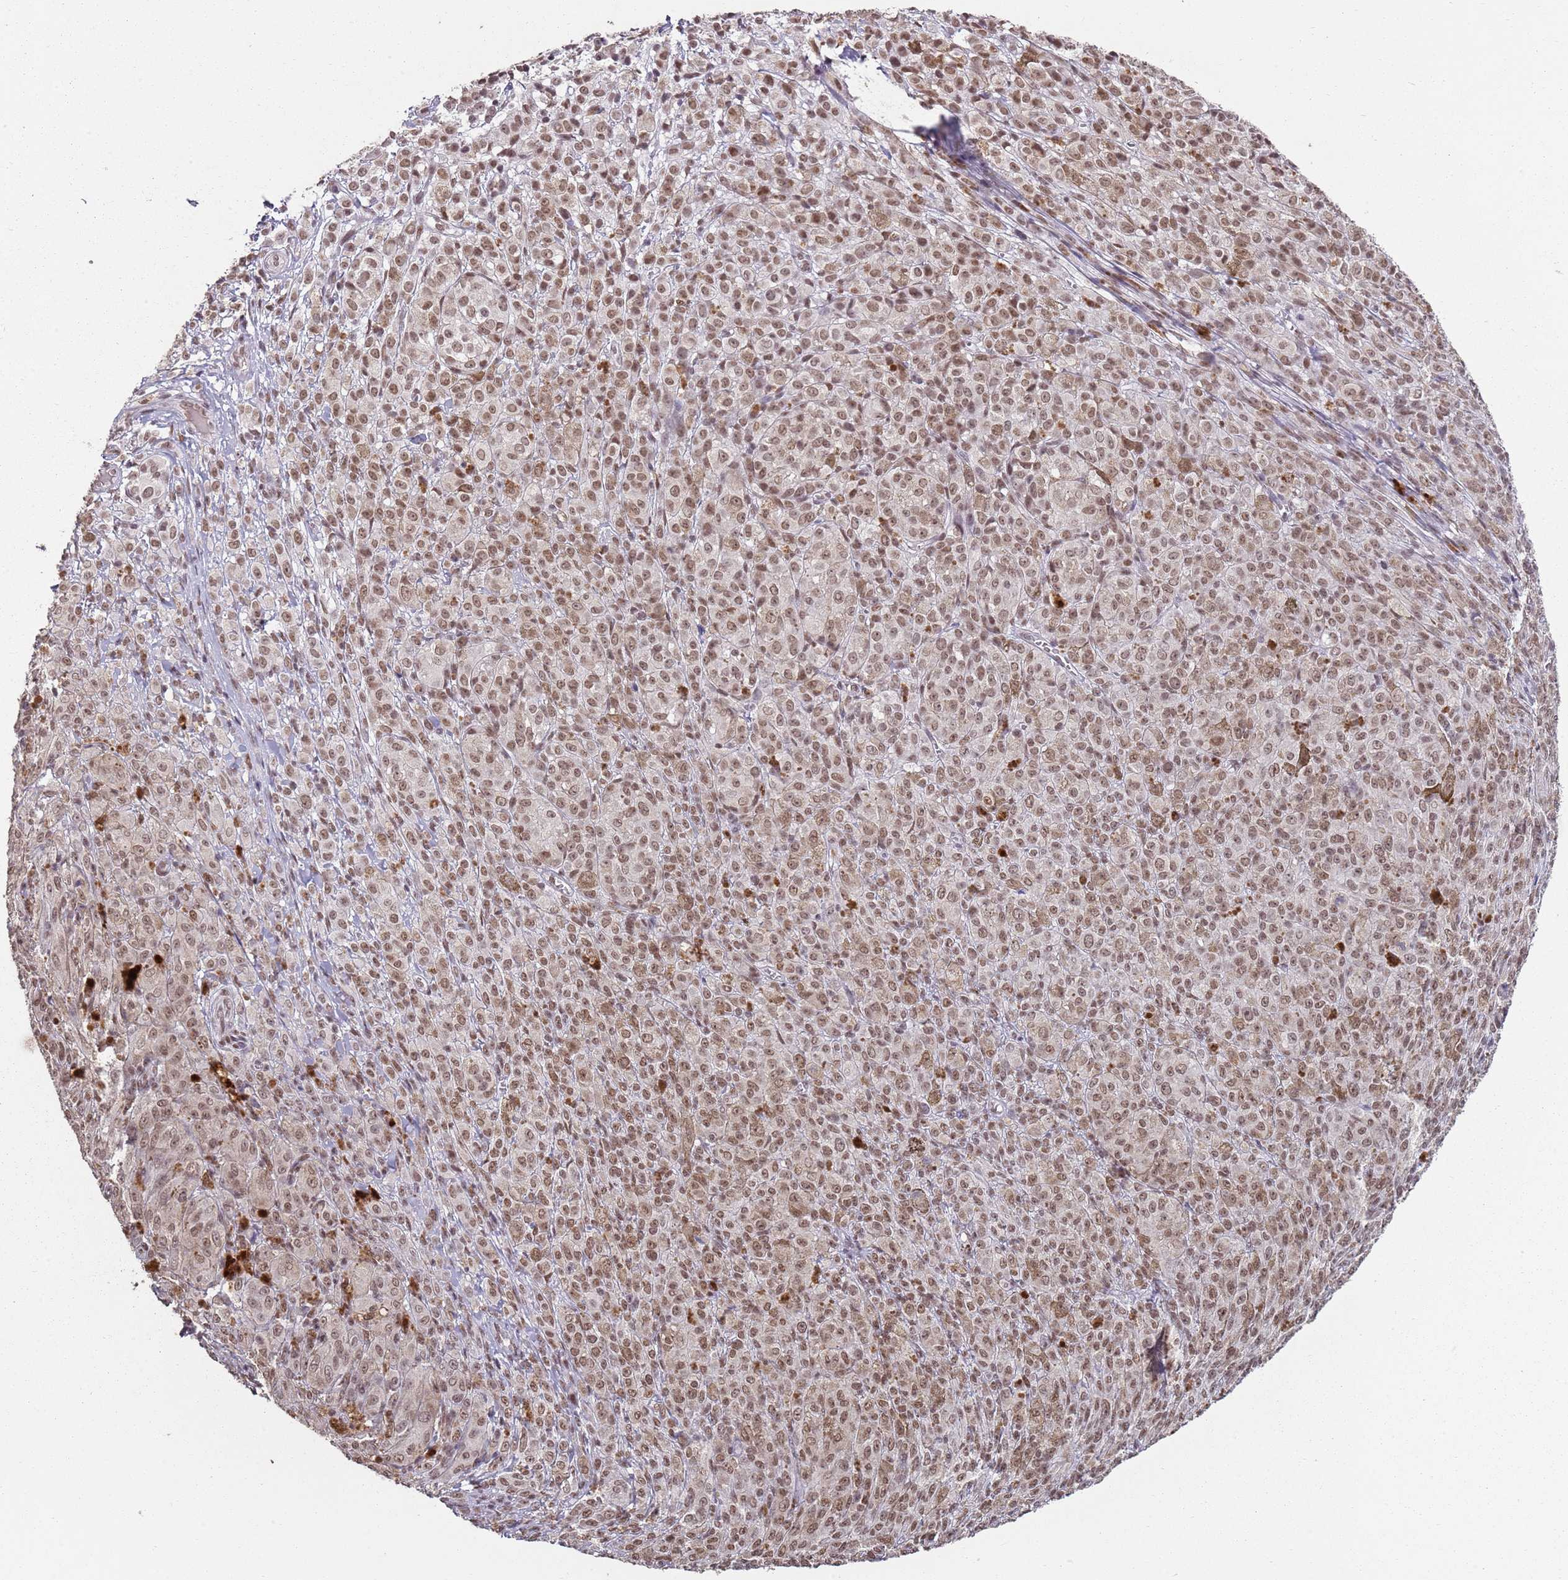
{"staining": {"intensity": "moderate", "quantity": ">75%", "location": "nuclear"}, "tissue": "melanoma", "cell_type": "Tumor cells", "image_type": "cancer", "snomed": [{"axis": "morphology", "description": "Malignant melanoma, NOS"}, {"axis": "topography", "description": "Skin"}], "caption": "The histopathology image displays a brown stain indicating the presence of a protein in the nuclear of tumor cells in melanoma.", "gene": "ARL14EP", "patient": {"sex": "female", "age": 52}}